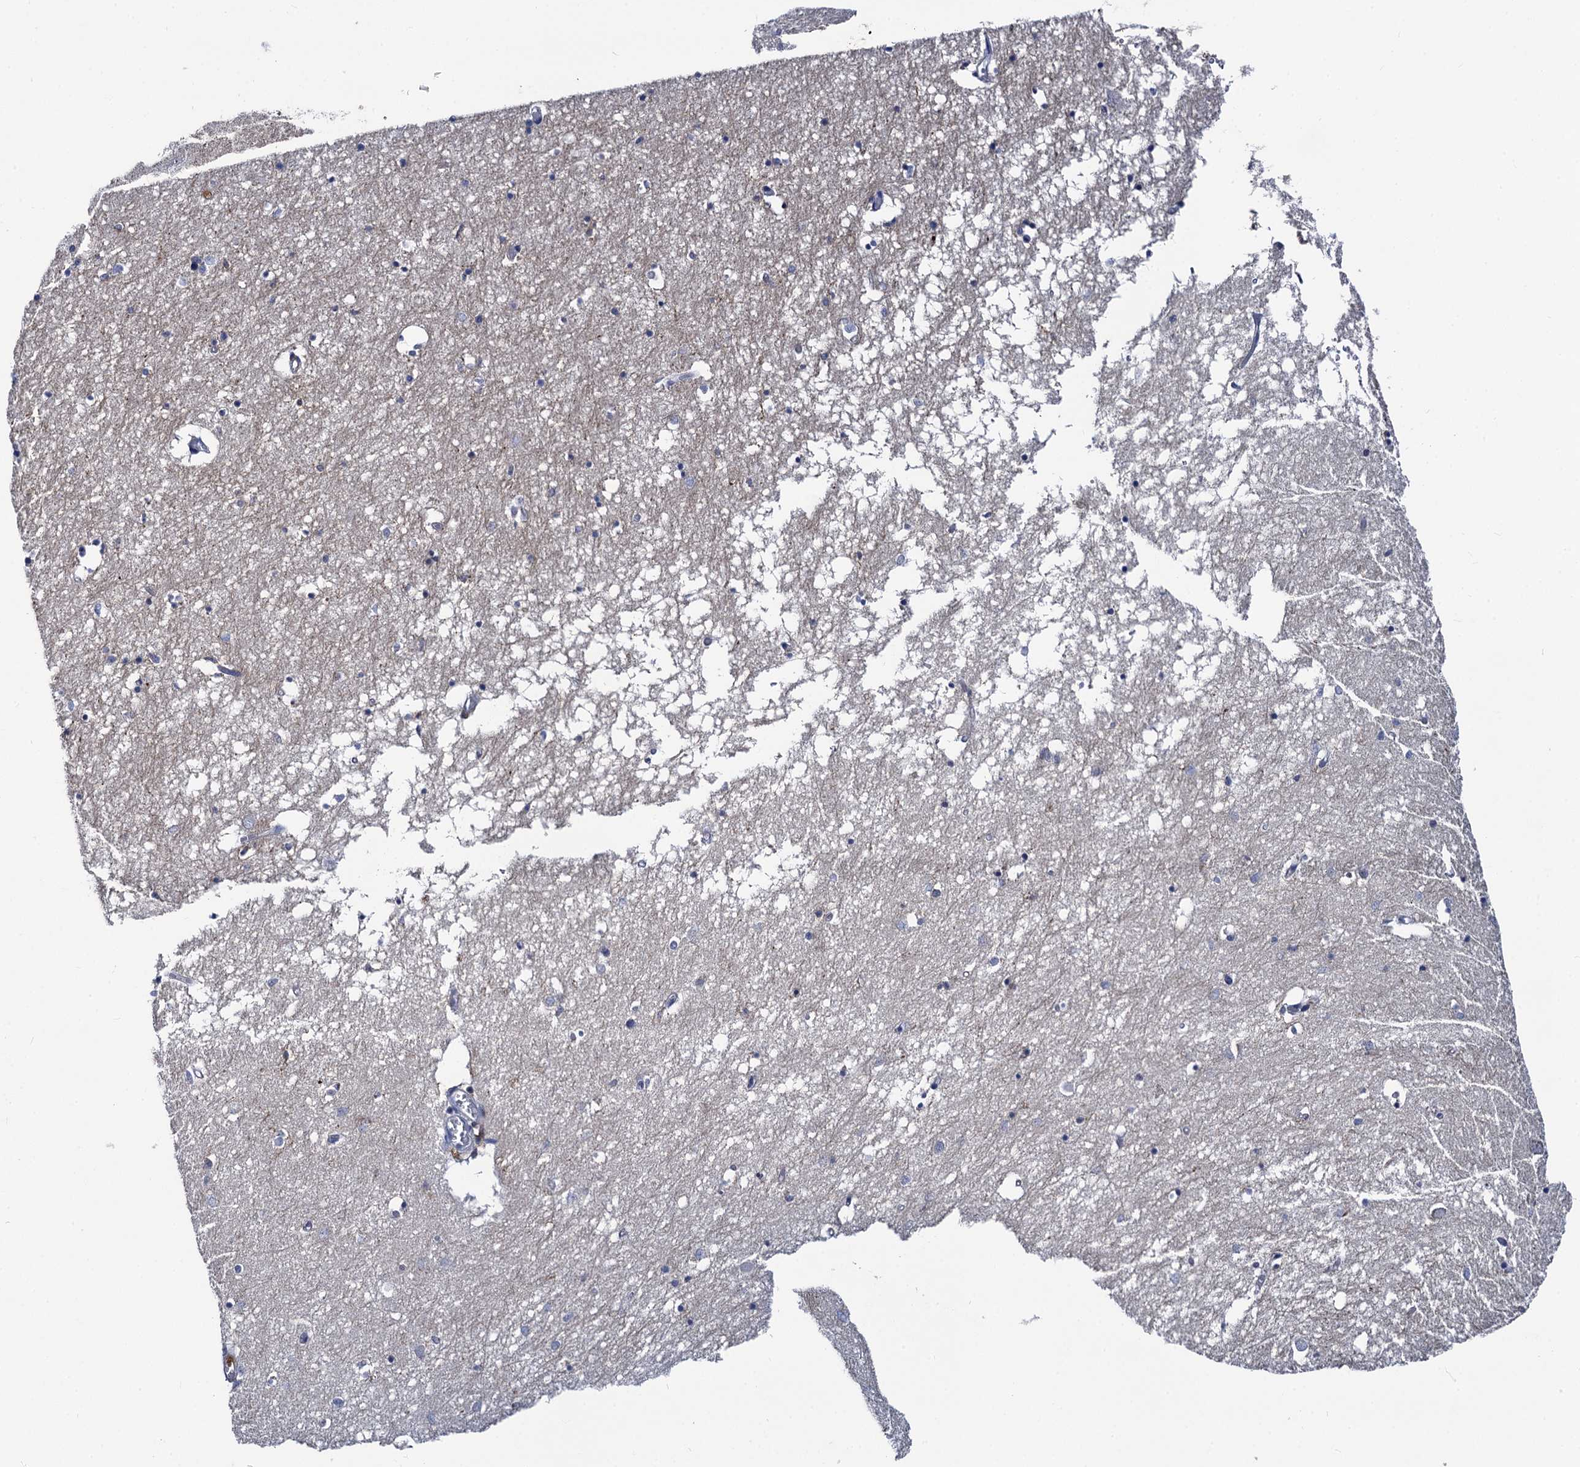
{"staining": {"intensity": "weak", "quantity": "<25%", "location": "cytoplasmic/membranous"}, "tissue": "hippocampus", "cell_type": "Glial cells", "image_type": "normal", "snomed": [{"axis": "morphology", "description": "Normal tissue, NOS"}, {"axis": "topography", "description": "Hippocampus"}], "caption": "A histopathology image of human hippocampus is negative for staining in glial cells. The staining is performed using DAB (3,3'-diaminobenzidine) brown chromogen with nuclei counter-stained in using hematoxylin.", "gene": "RHOG", "patient": {"sex": "male", "age": 70}}